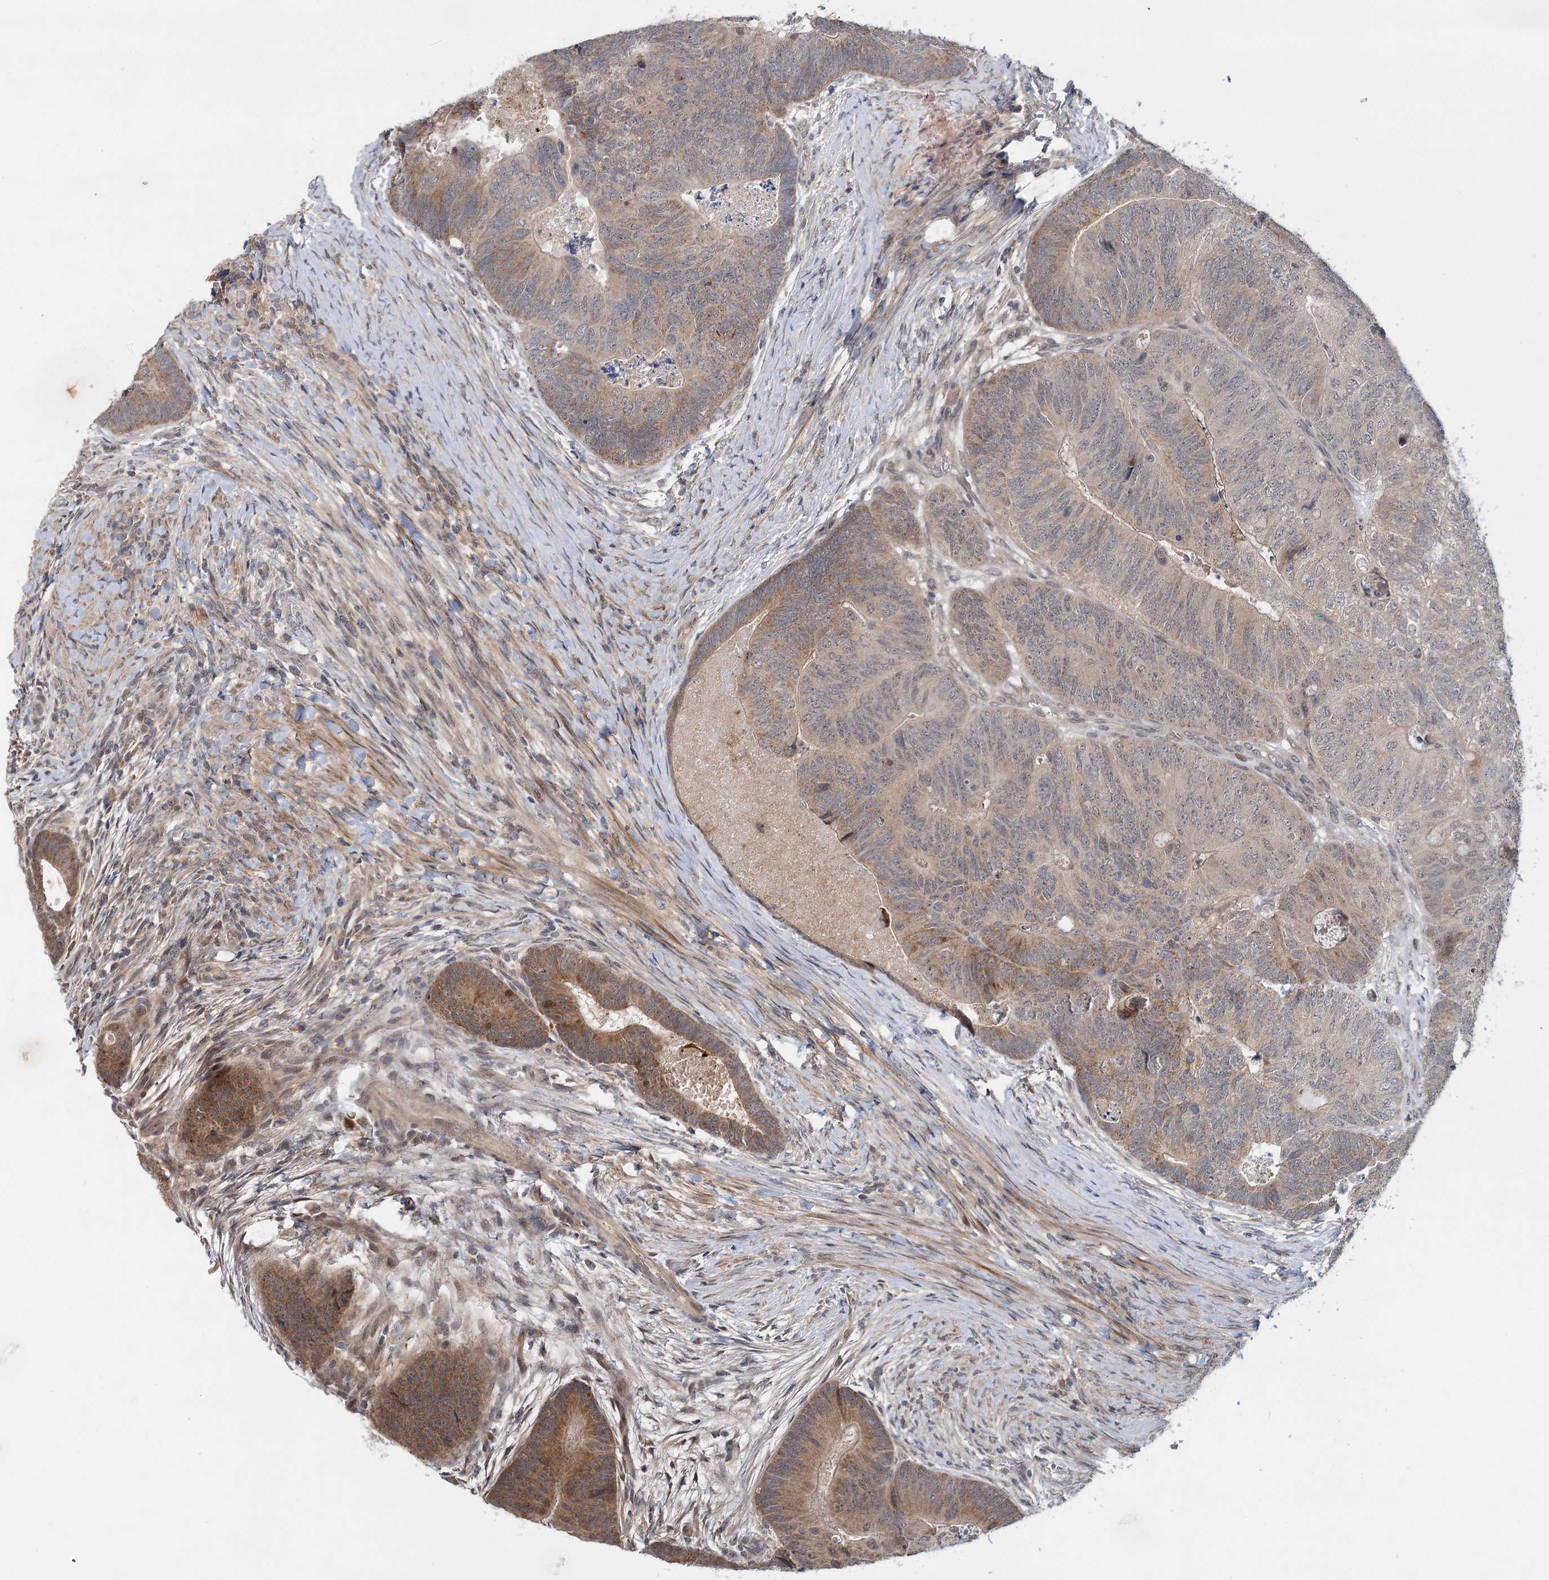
{"staining": {"intensity": "moderate", "quantity": "25%-75%", "location": "cytoplasmic/membranous"}, "tissue": "colorectal cancer", "cell_type": "Tumor cells", "image_type": "cancer", "snomed": [{"axis": "morphology", "description": "Adenocarcinoma, NOS"}, {"axis": "topography", "description": "Colon"}], "caption": "Colorectal cancer stained for a protein shows moderate cytoplasmic/membranous positivity in tumor cells. The staining was performed using DAB, with brown indicating positive protein expression. Nuclei are stained blue with hematoxylin.", "gene": "AP3B1", "patient": {"sex": "female", "age": 67}}